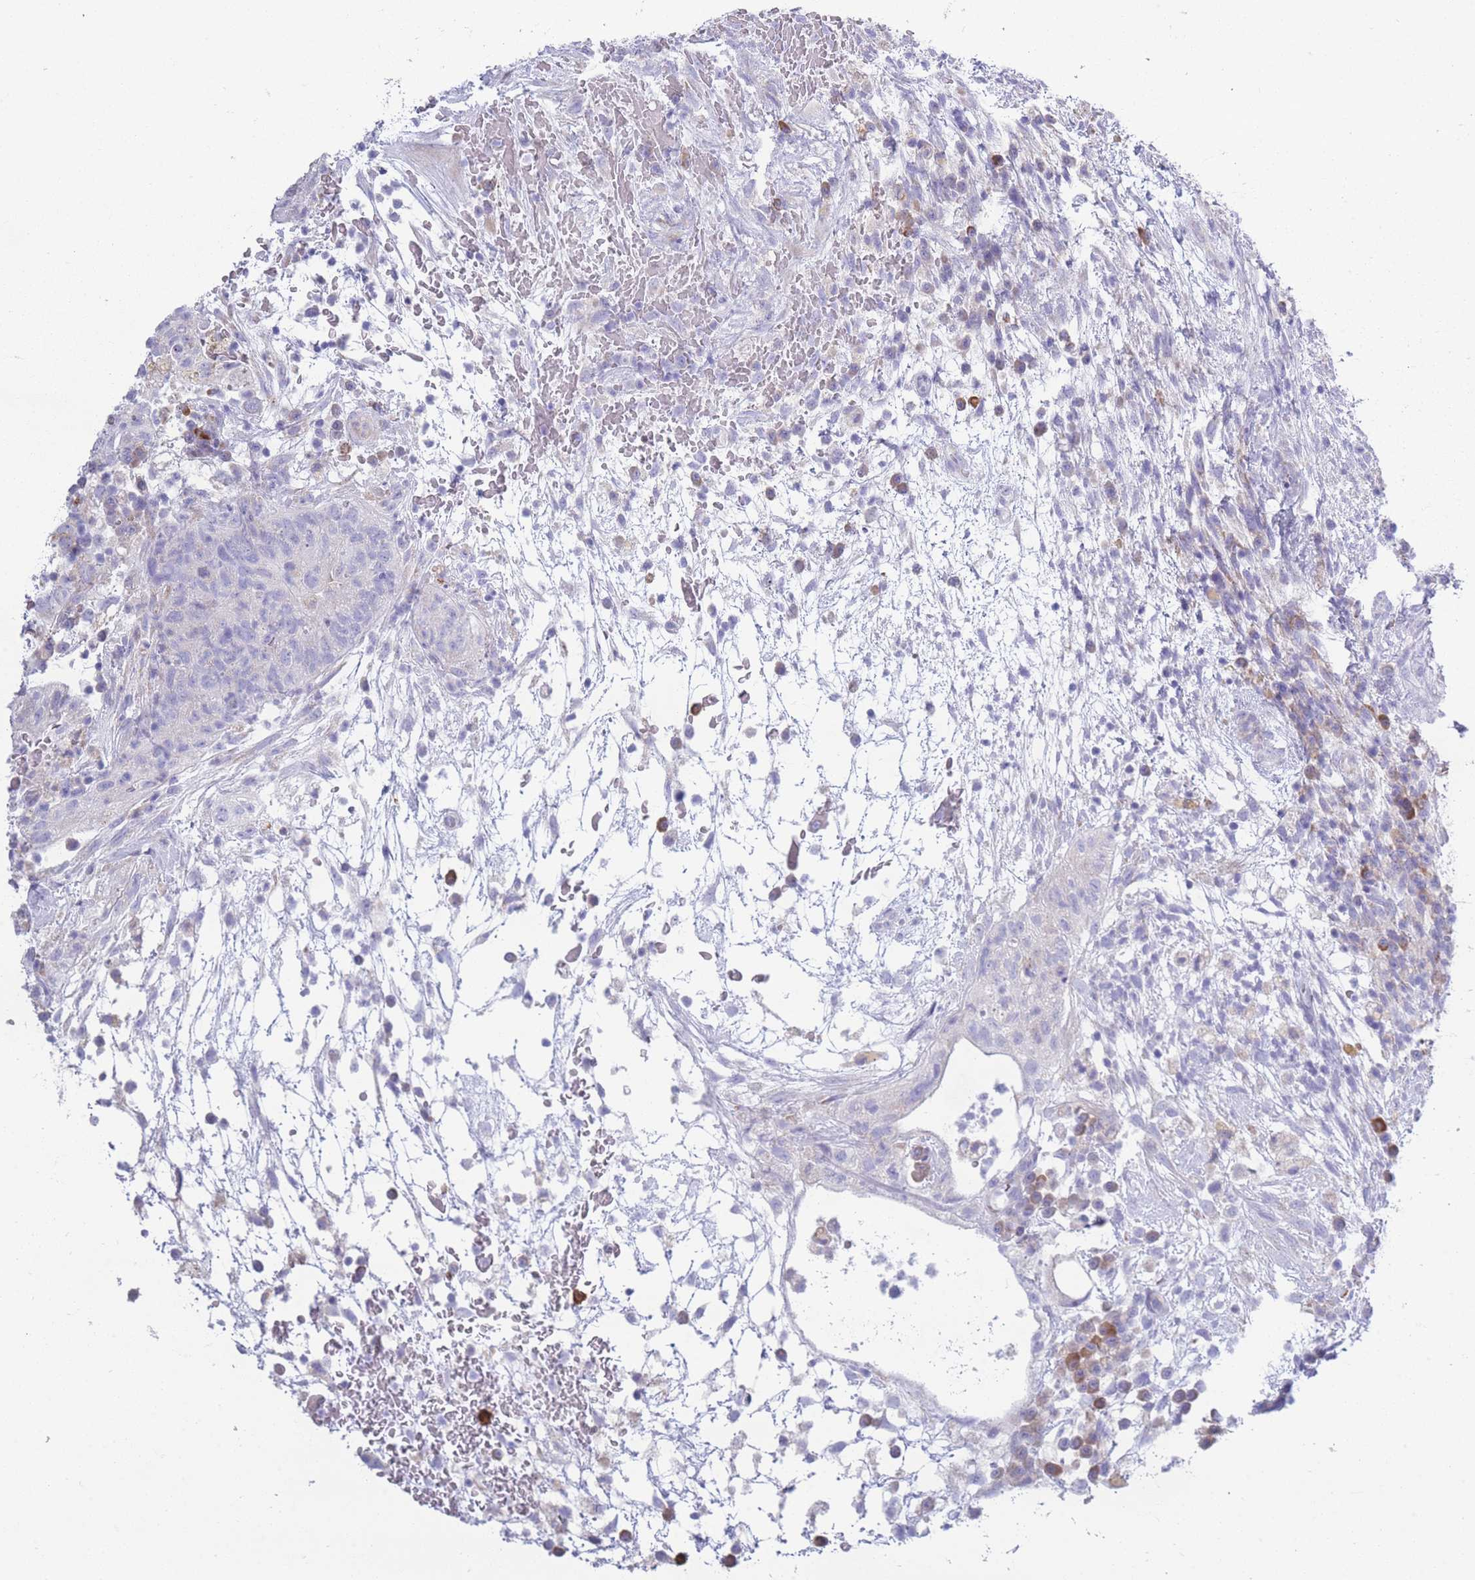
{"staining": {"intensity": "negative", "quantity": "none", "location": "none"}, "tissue": "testis cancer", "cell_type": "Tumor cells", "image_type": "cancer", "snomed": [{"axis": "morphology", "description": "Normal tissue, NOS"}, {"axis": "morphology", "description": "Carcinoma, Embryonal, NOS"}, {"axis": "topography", "description": "Testis"}], "caption": "Tumor cells are negative for brown protein staining in embryonal carcinoma (testis).", "gene": "XKR8", "patient": {"sex": "male", "age": 32}}